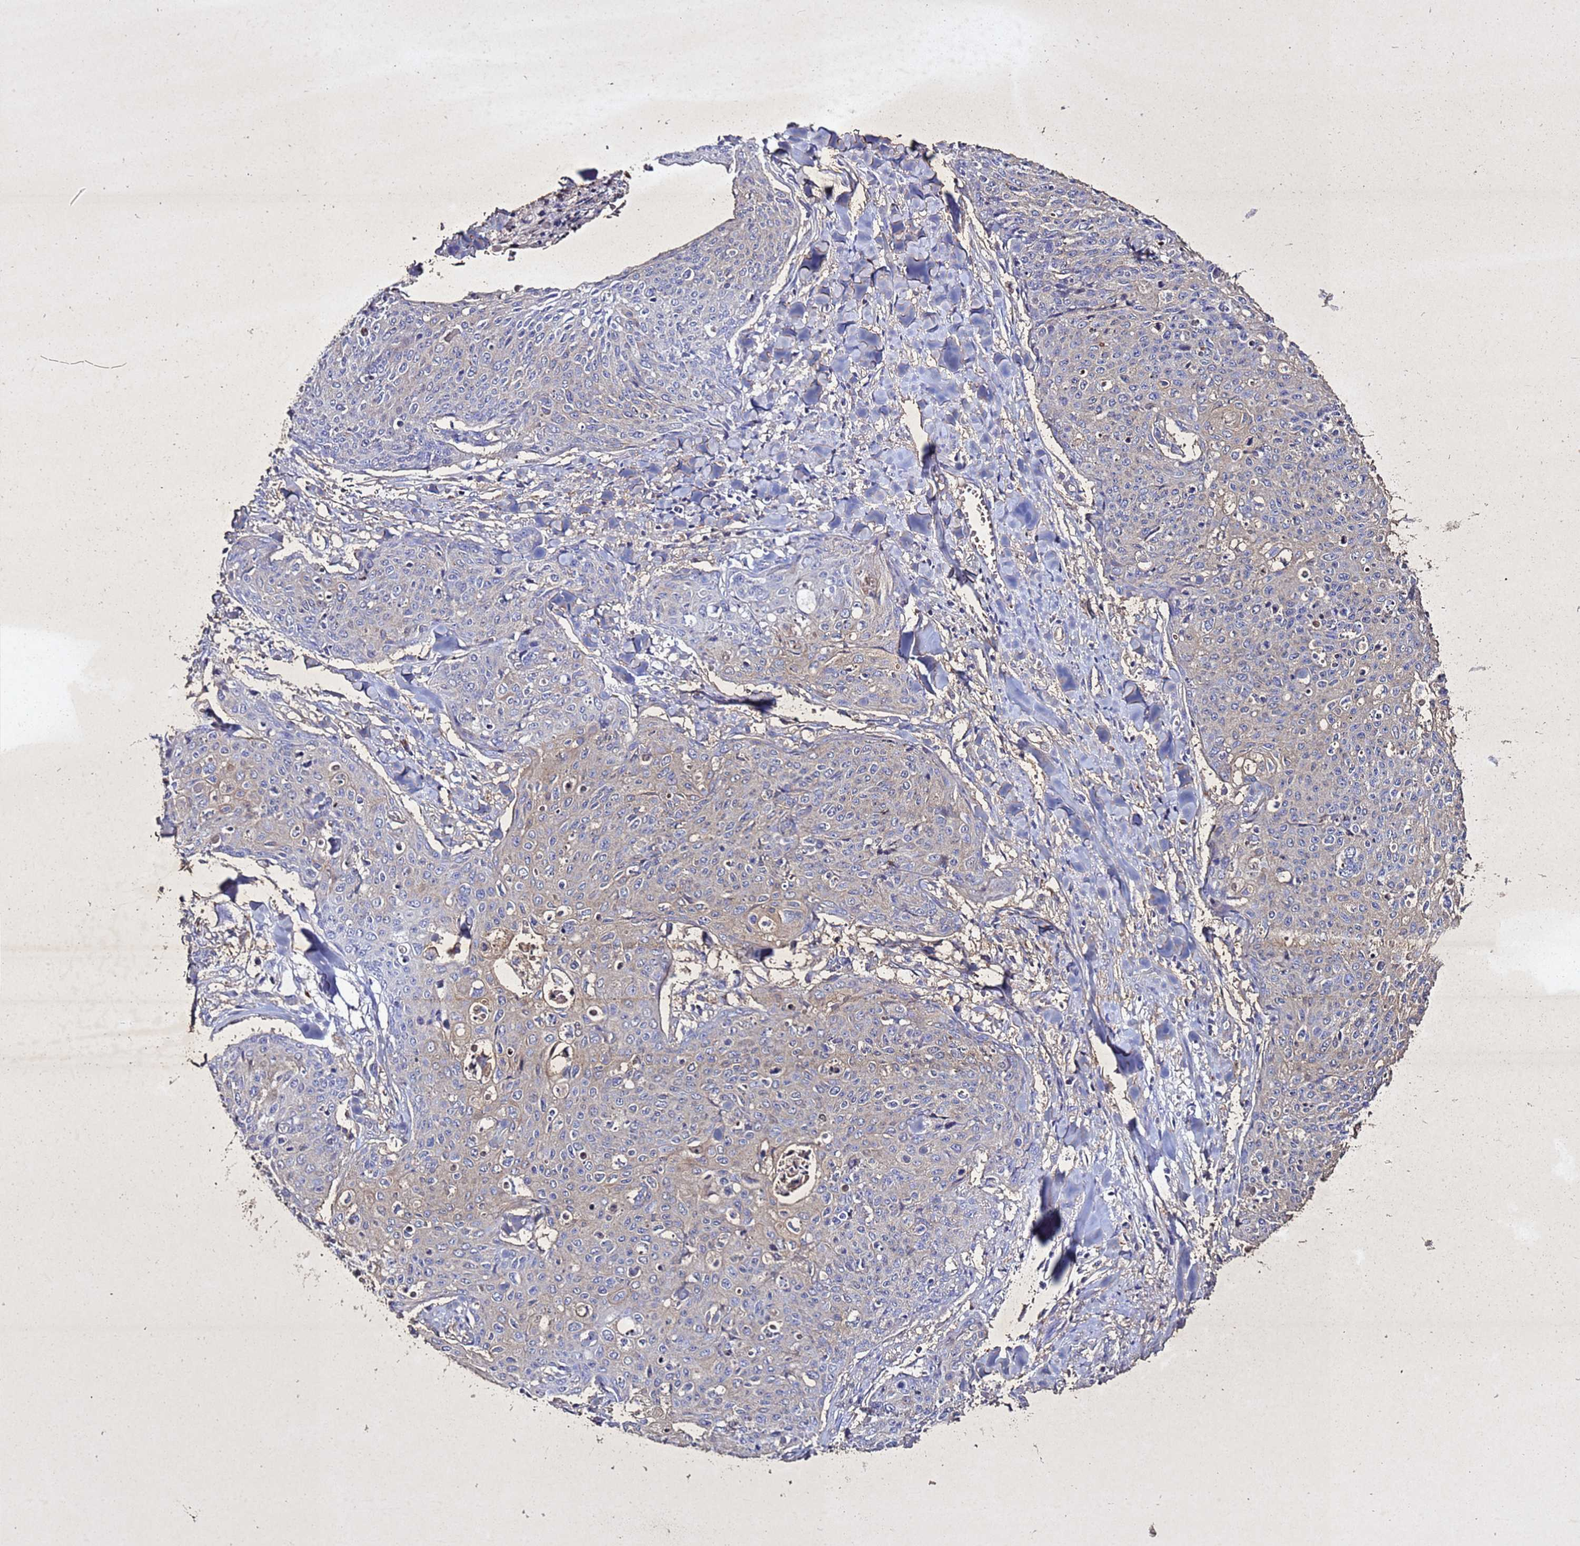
{"staining": {"intensity": "weak", "quantity": "<25%", "location": "cytoplasmic/membranous"}, "tissue": "skin cancer", "cell_type": "Tumor cells", "image_type": "cancer", "snomed": [{"axis": "morphology", "description": "Squamous cell carcinoma, NOS"}, {"axis": "topography", "description": "Skin"}, {"axis": "topography", "description": "Vulva"}], "caption": "IHC histopathology image of skin squamous cell carcinoma stained for a protein (brown), which reveals no positivity in tumor cells.", "gene": "SV2B", "patient": {"sex": "female", "age": 85}}